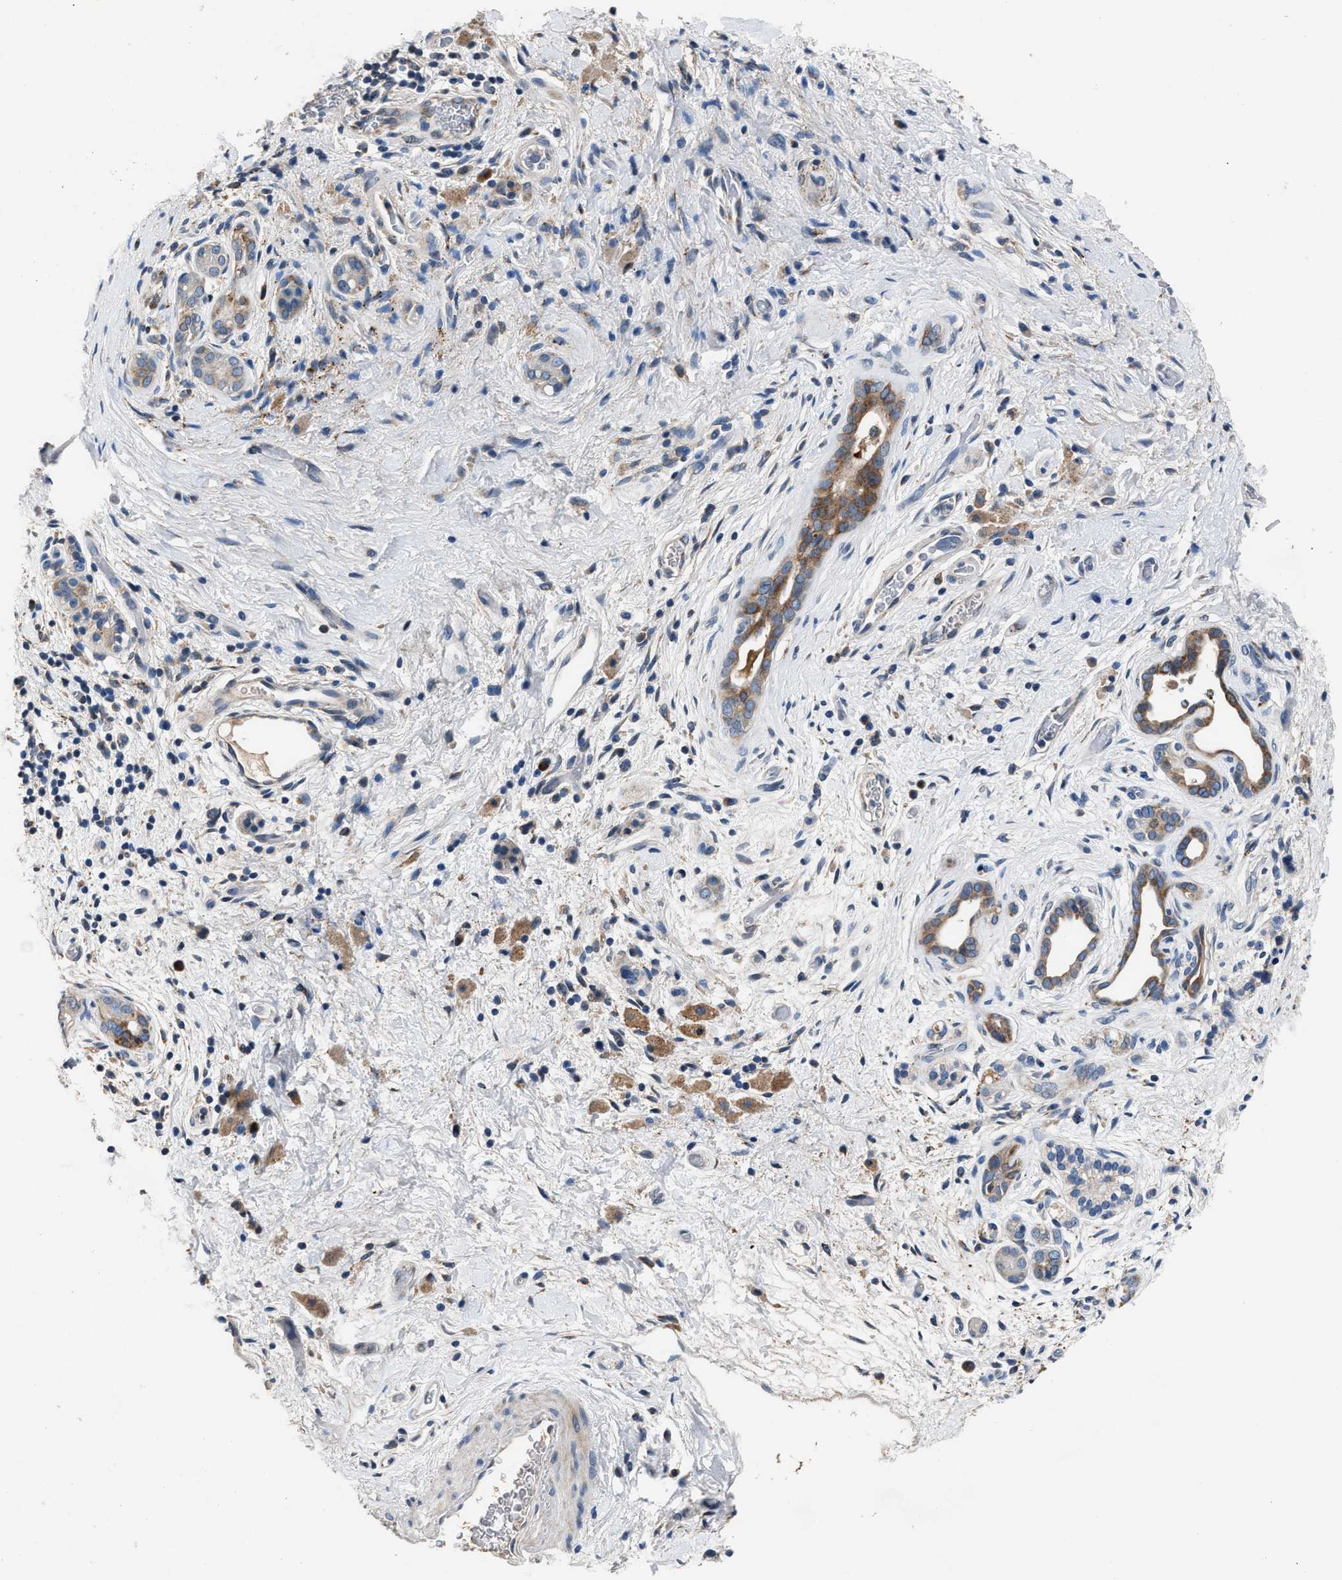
{"staining": {"intensity": "moderate", "quantity": ">75%", "location": "cytoplasmic/membranous"}, "tissue": "pancreatic cancer", "cell_type": "Tumor cells", "image_type": "cancer", "snomed": [{"axis": "morphology", "description": "Adenocarcinoma, NOS"}, {"axis": "topography", "description": "Pancreas"}], "caption": "A micrograph of human pancreatic cancer (adenocarcinoma) stained for a protein displays moderate cytoplasmic/membranous brown staining in tumor cells.", "gene": "DNAJC24", "patient": {"sex": "male", "age": 55}}